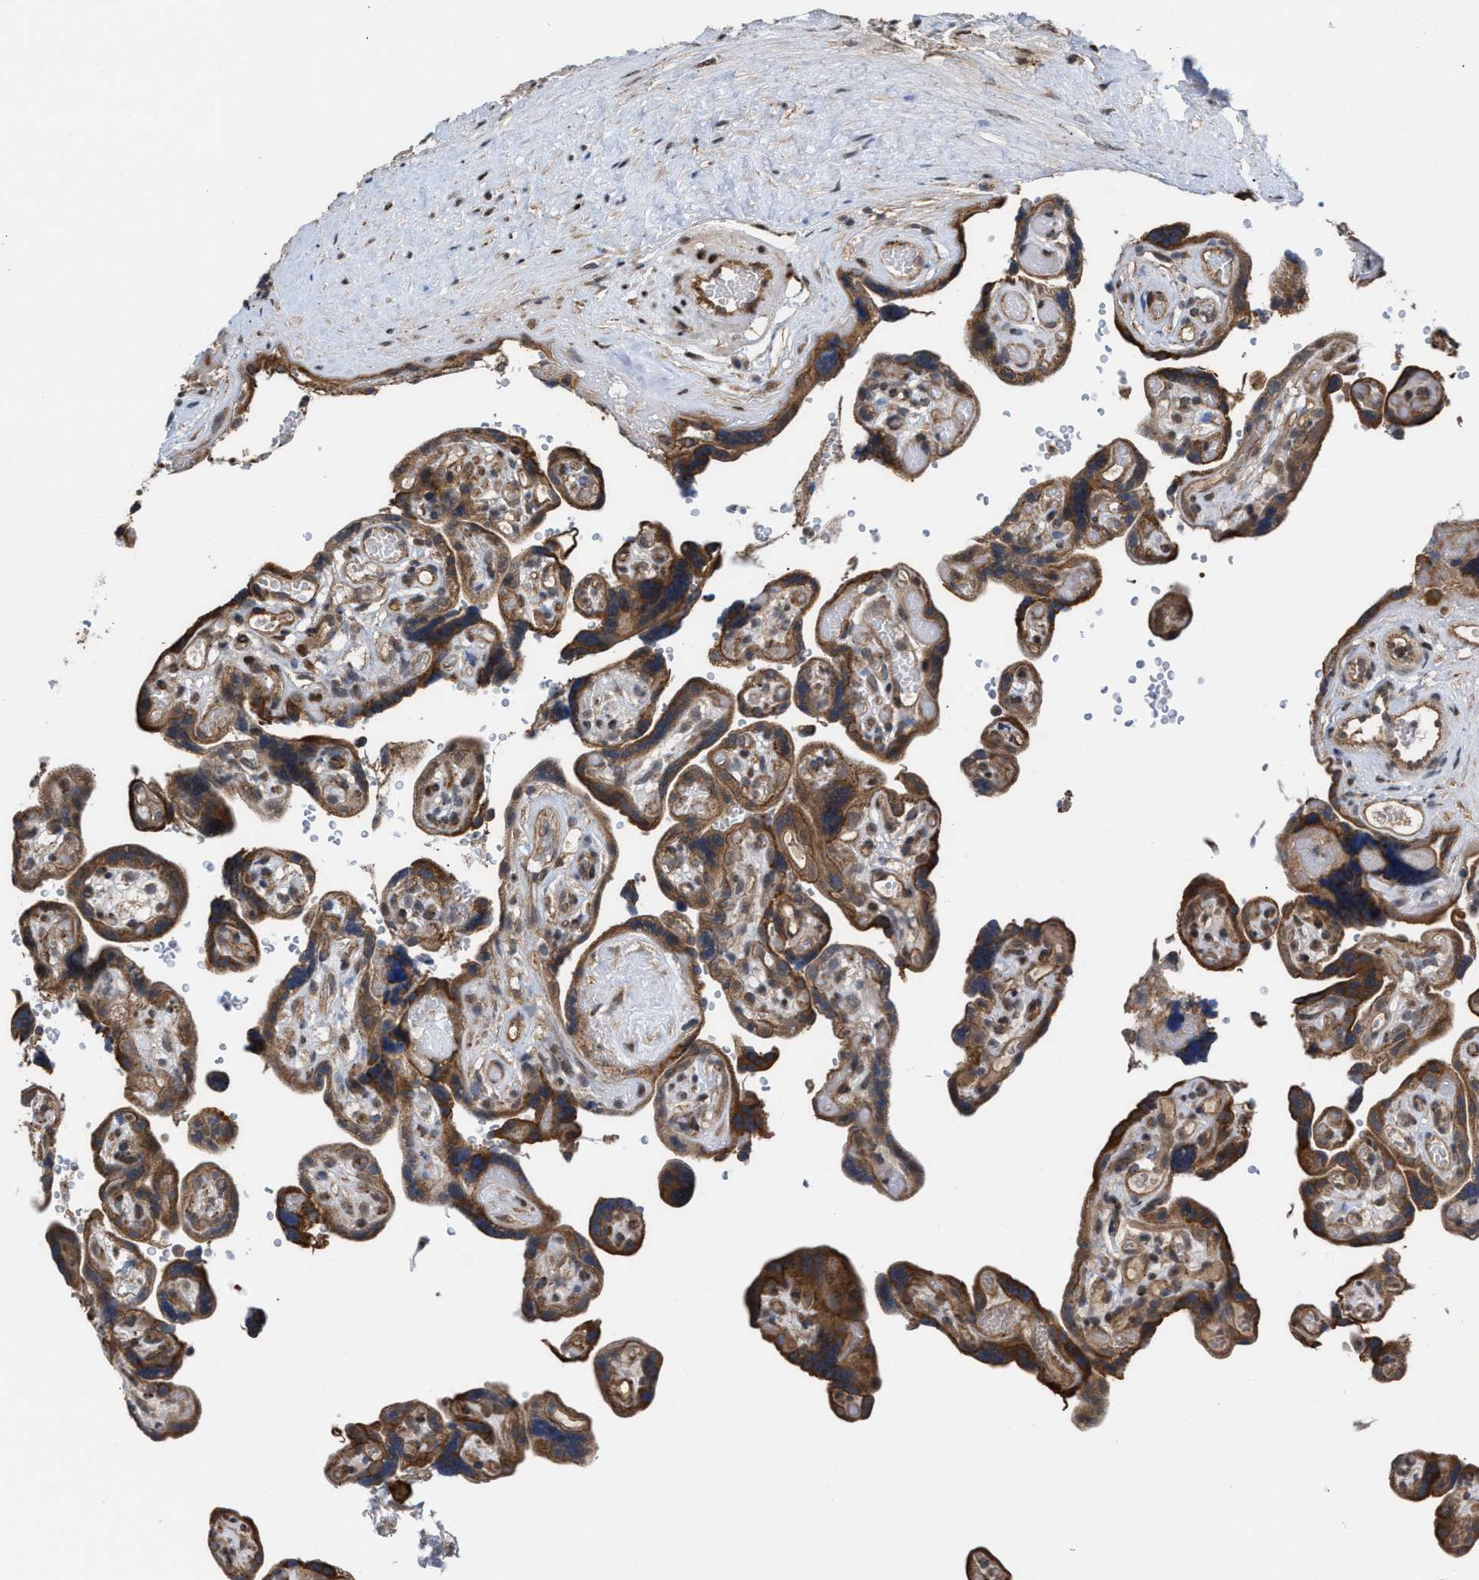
{"staining": {"intensity": "strong", "quantity": ">75%", "location": "cytoplasmic/membranous,nuclear"}, "tissue": "placenta", "cell_type": "Decidual cells", "image_type": "normal", "snomed": [{"axis": "morphology", "description": "Normal tissue, NOS"}, {"axis": "topography", "description": "Placenta"}], "caption": "Immunohistochemical staining of unremarkable human placenta shows >75% levels of strong cytoplasmic/membranous,nuclear protein positivity in approximately >75% of decidual cells.", "gene": "TP53BP2", "patient": {"sex": "female", "age": 30}}